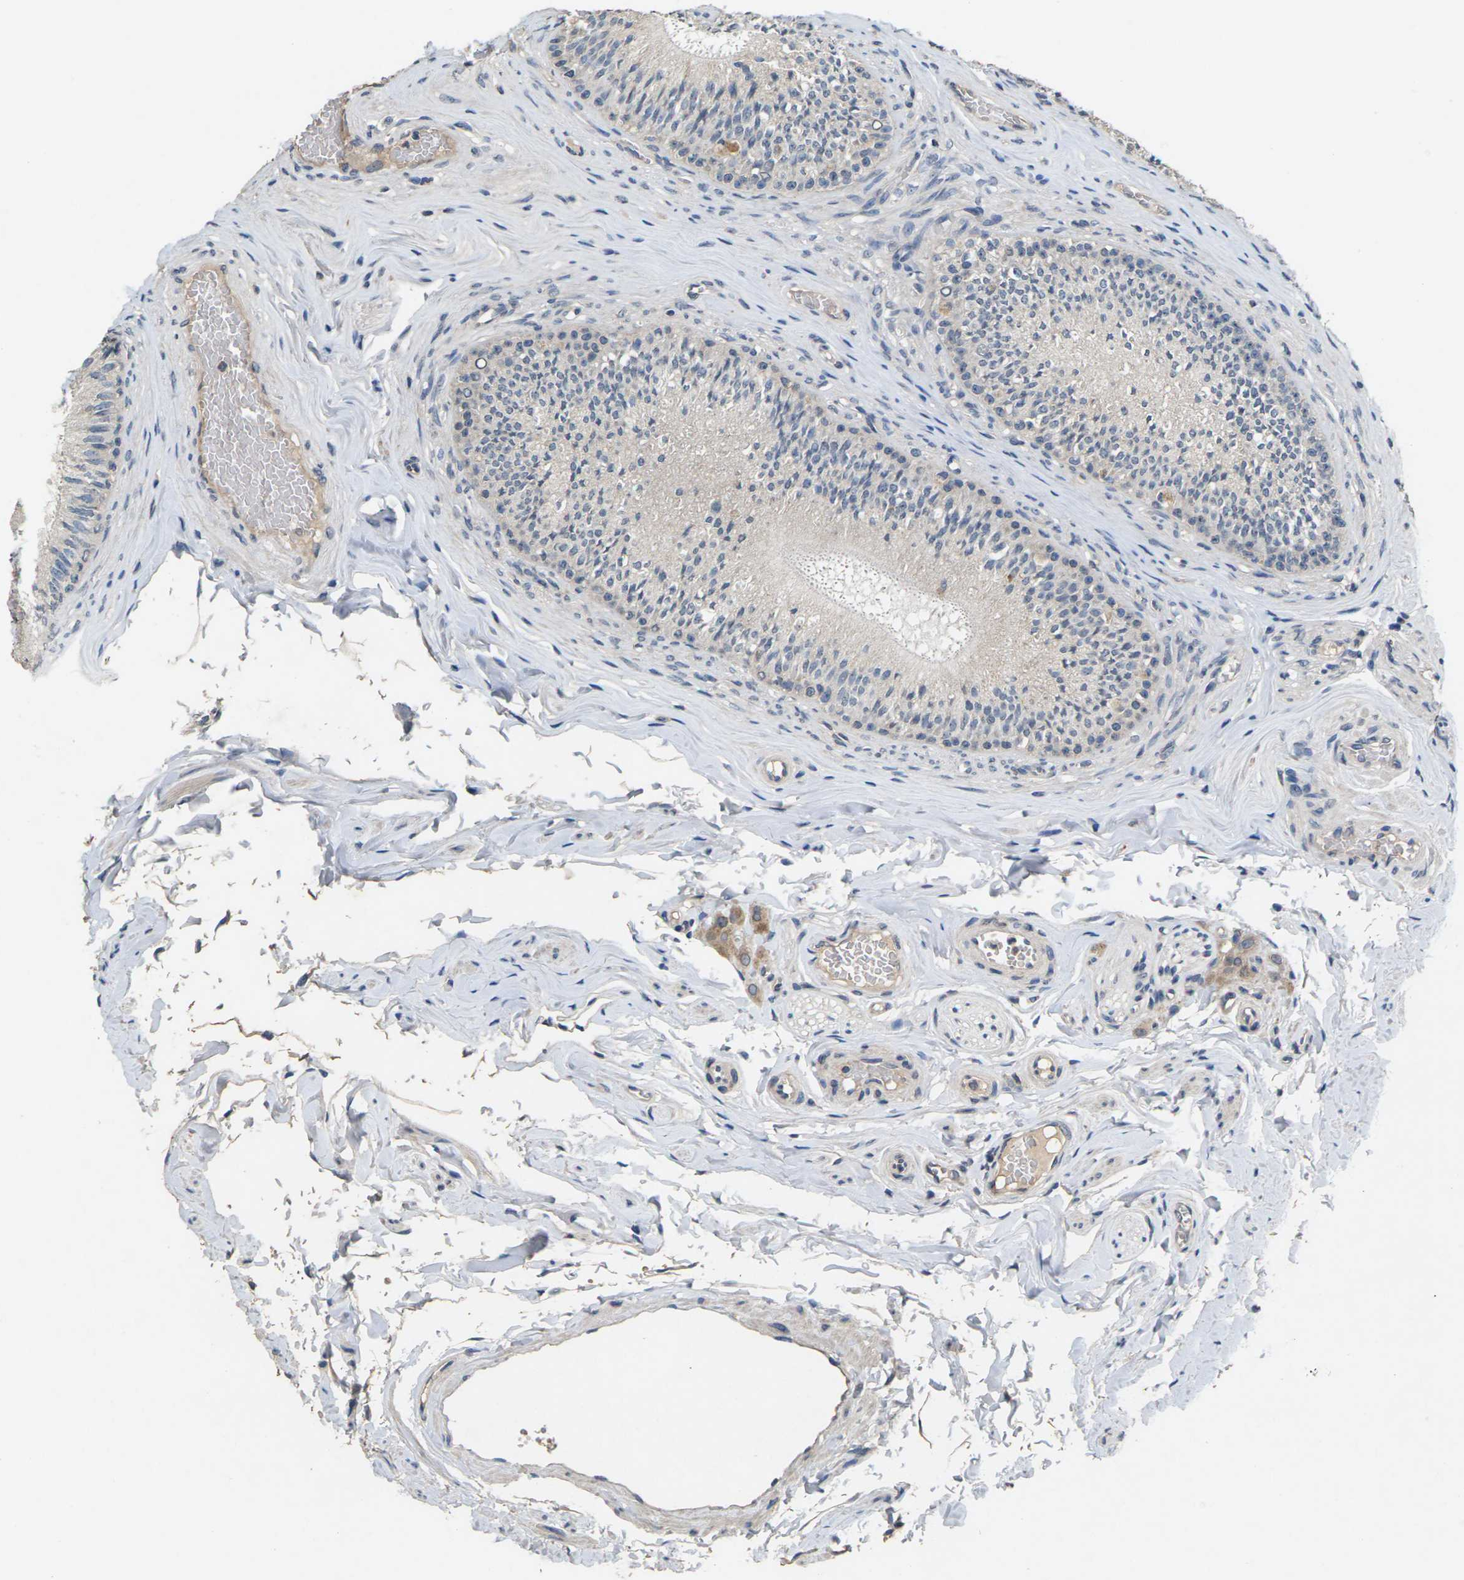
{"staining": {"intensity": "weak", "quantity": ">75%", "location": "cytoplasmic/membranous"}, "tissue": "epididymis", "cell_type": "Glandular cells", "image_type": "normal", "snomed": [{"axis": "morphology", "description": "Normal tissue, NOS"}, {"axis": "topography", "description": "Testis"}, {"axis": "topography", "description": "Epididymis"}], "caption": "Protein analysis of benign epididymis displays weak cytoplasmic/membranous positivity in about >75% of glandular cells. Using DAB (3,3'-diaminobenzidine) (brown) and hematoxylin (blue) stains, captured at high magnification using brightfield microscopy.", "gene": "SLC2A2", "patient": {"sex": "male", "age": 36}}